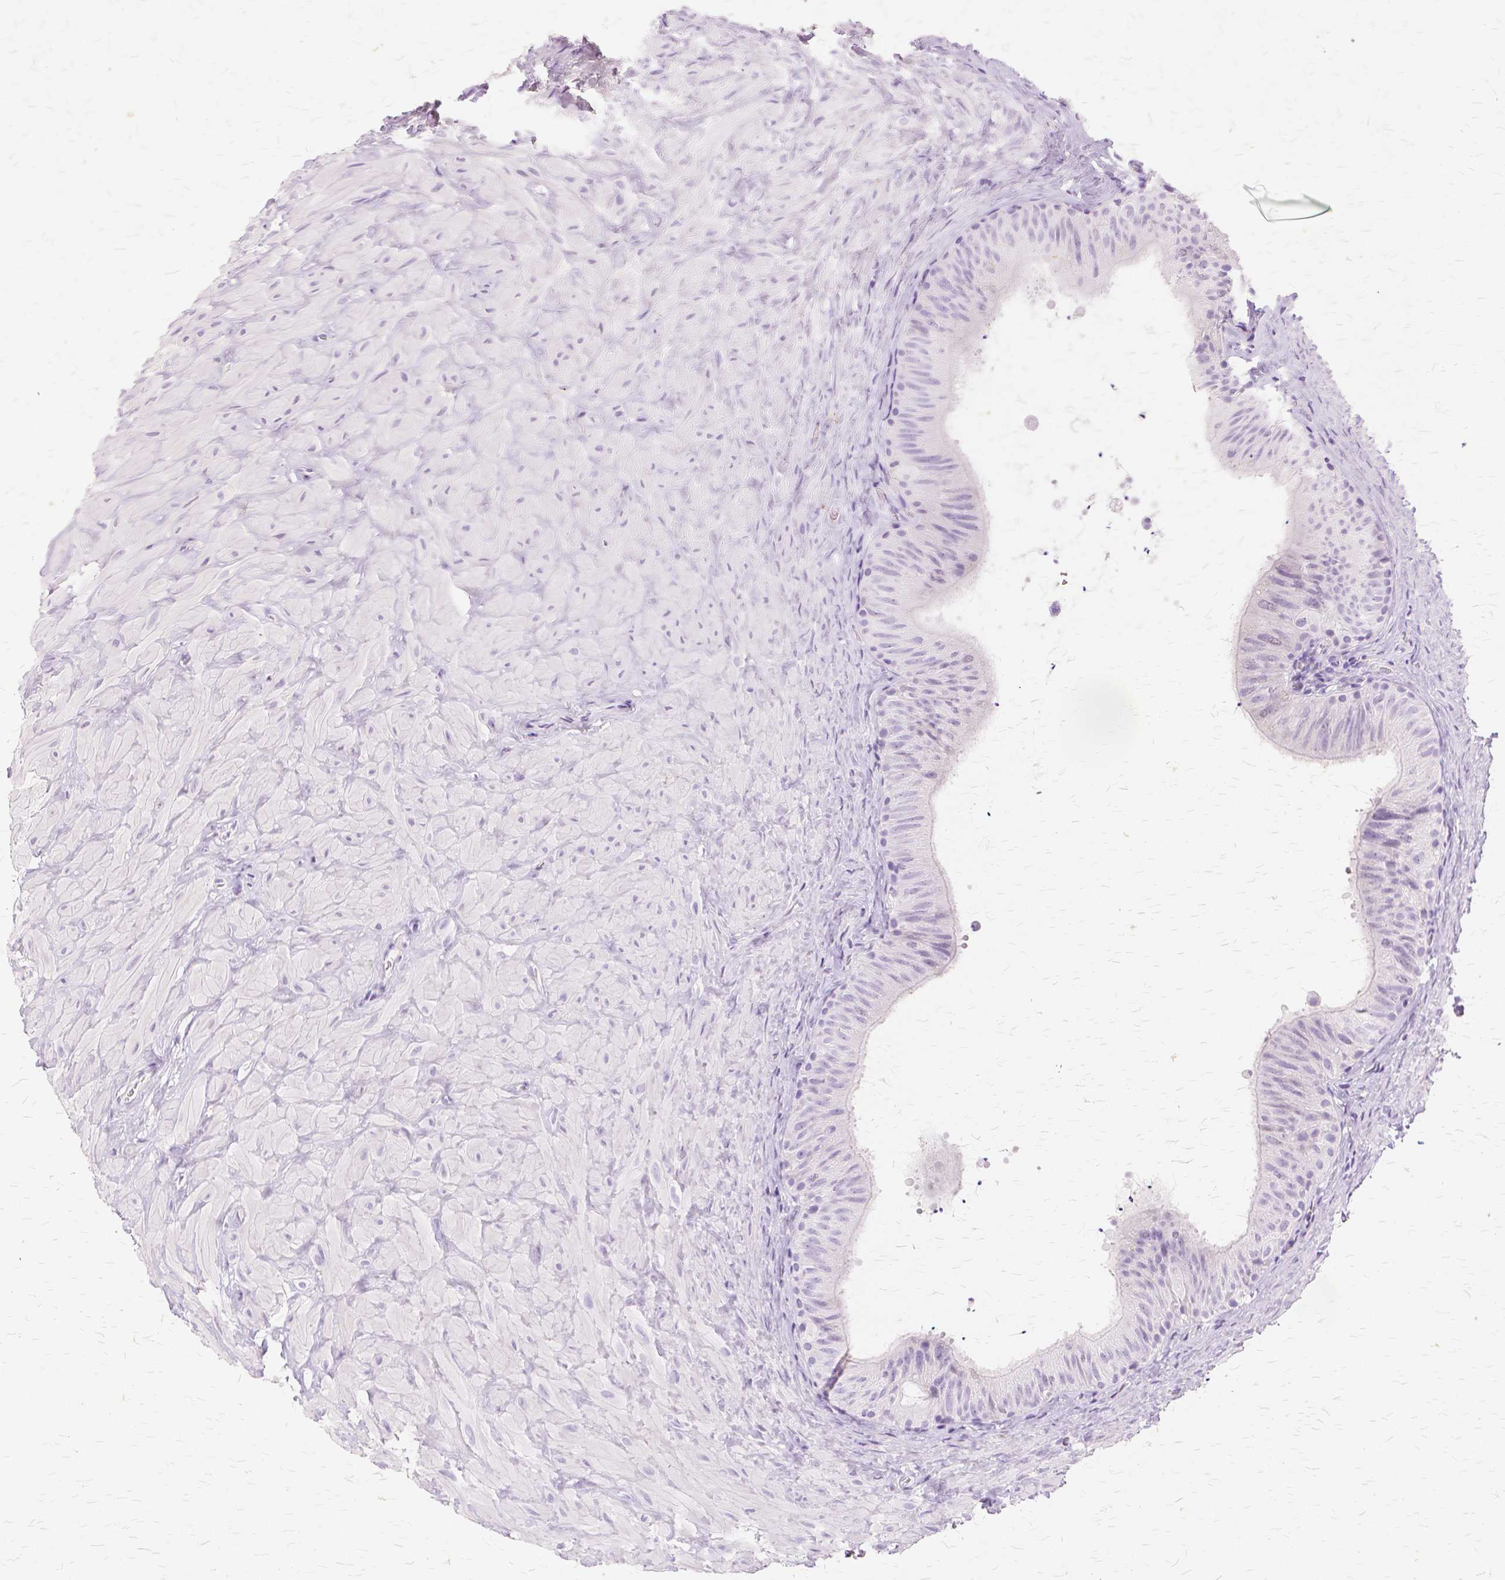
{"staining": {"intensity": "negative", "quantity": "none", "location": "none"}, "tissue": "epididymis", "cell_type": "Glandular cells", "image_type": "normal", "snomed": [{"axis": "morphology", "description": "Normal tissue, NOS"}, {"axis": "topography", "description": "Epididymis, spermatic cord, NOS"}, {"axis": "topography", "description": "Epididymis"}], "caption": "This is an immunohistochemistry (IHC) photomicrograph of normal epididymis. There is no staining in glandular cells.", "gene": "TGM1", "patient": {"sex": "male", "age": 31}}